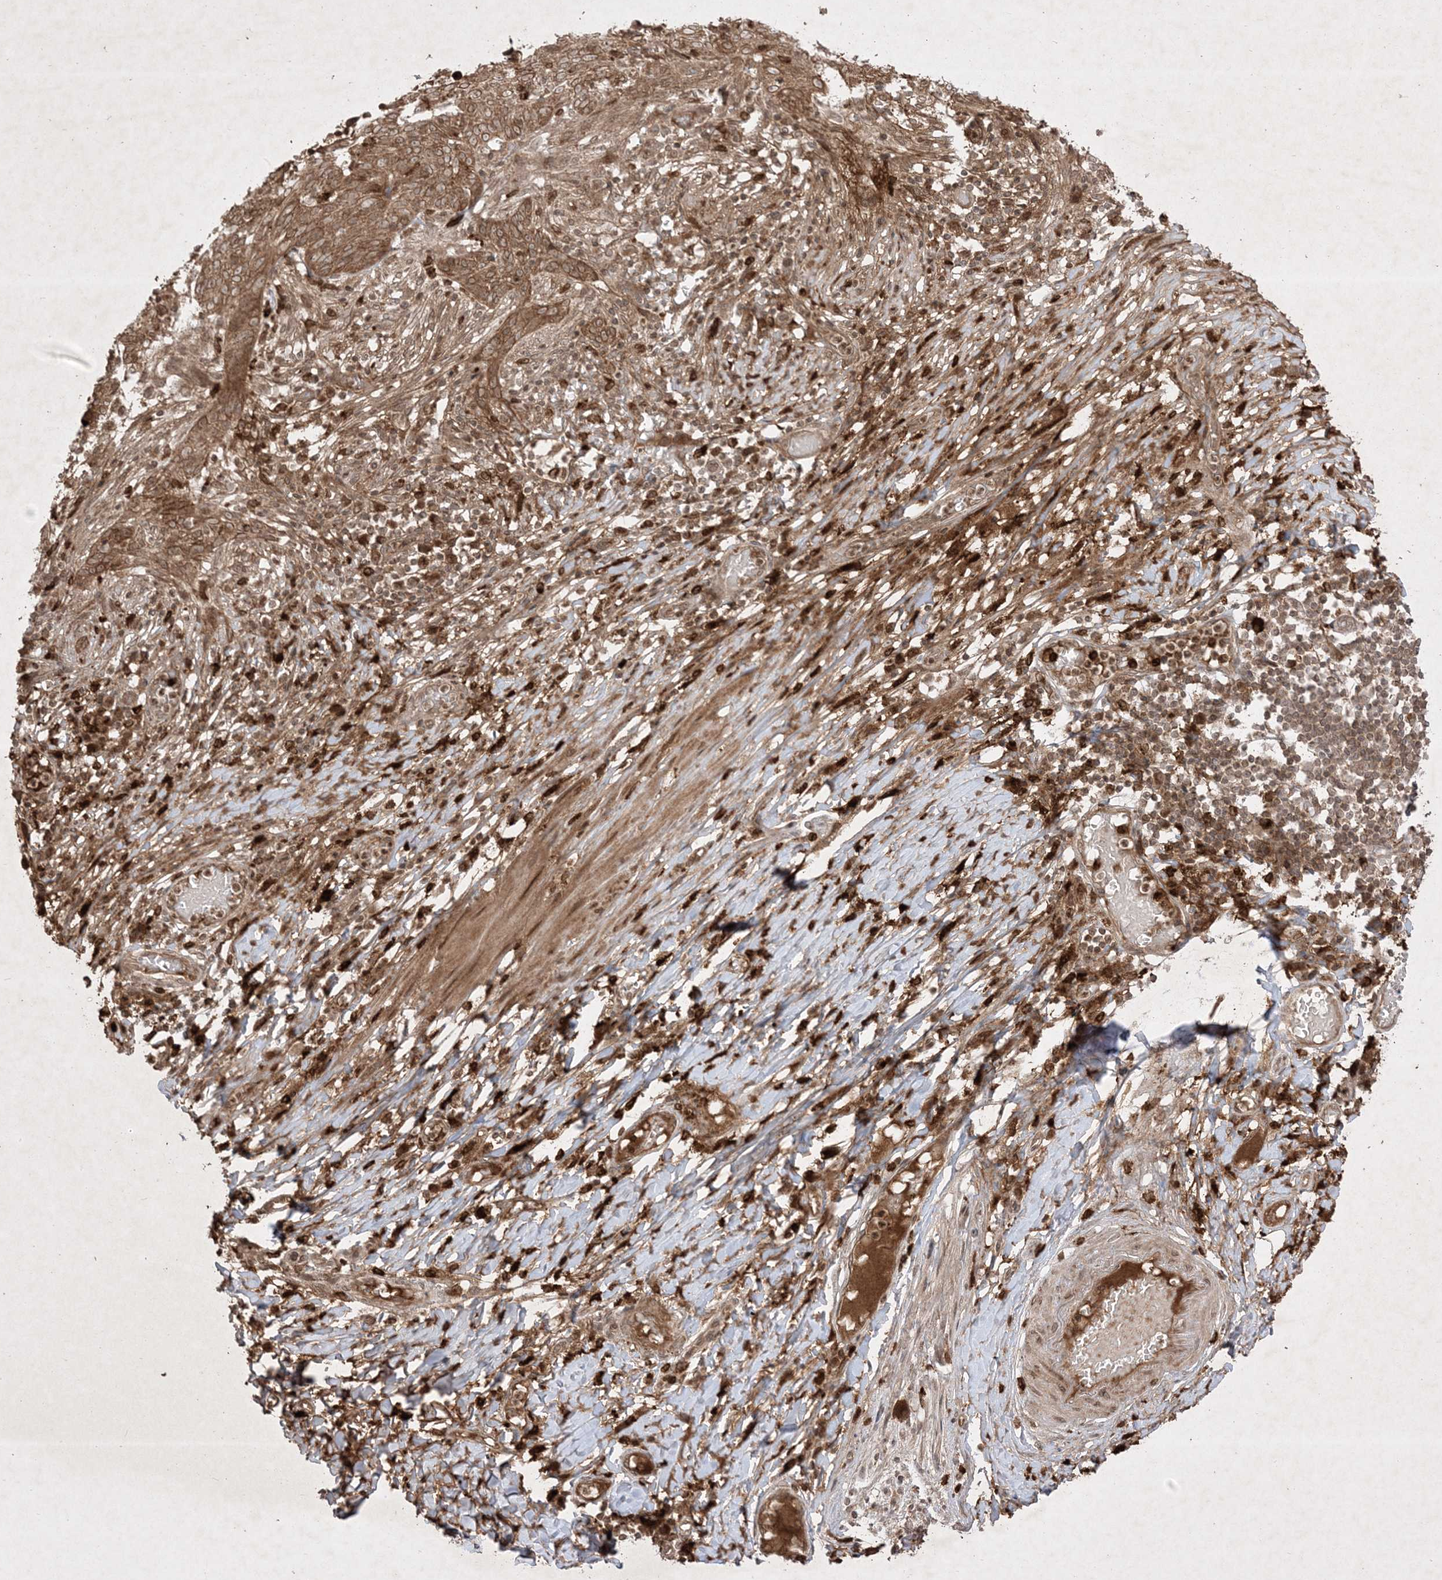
{"staining": {"intensity": "moderate", "quantity": ">75%", "location": "cytoplasmic/membranous"}, "tissue": "skin cancer", "cell_type": "Tumor cells", "image_type": "cancer", "snomed": [{"axis": "morphology", "description": "Normal tissue, NOS"}, {"axis": "morphology", "description": "Basal cell carcinoma"}, {"axis": "topography", "description": "Skin"}], "caption": "Tumor cells demonstrate moderate cytoplasmic/membranous staining in about >75% of cells in skin cancer (basal cell carcinoma). (DAB = brown stain, brightfield microscopy at high magnification).", "gene": "PTK6", "patient": {"sex": "male", "age": 64}}